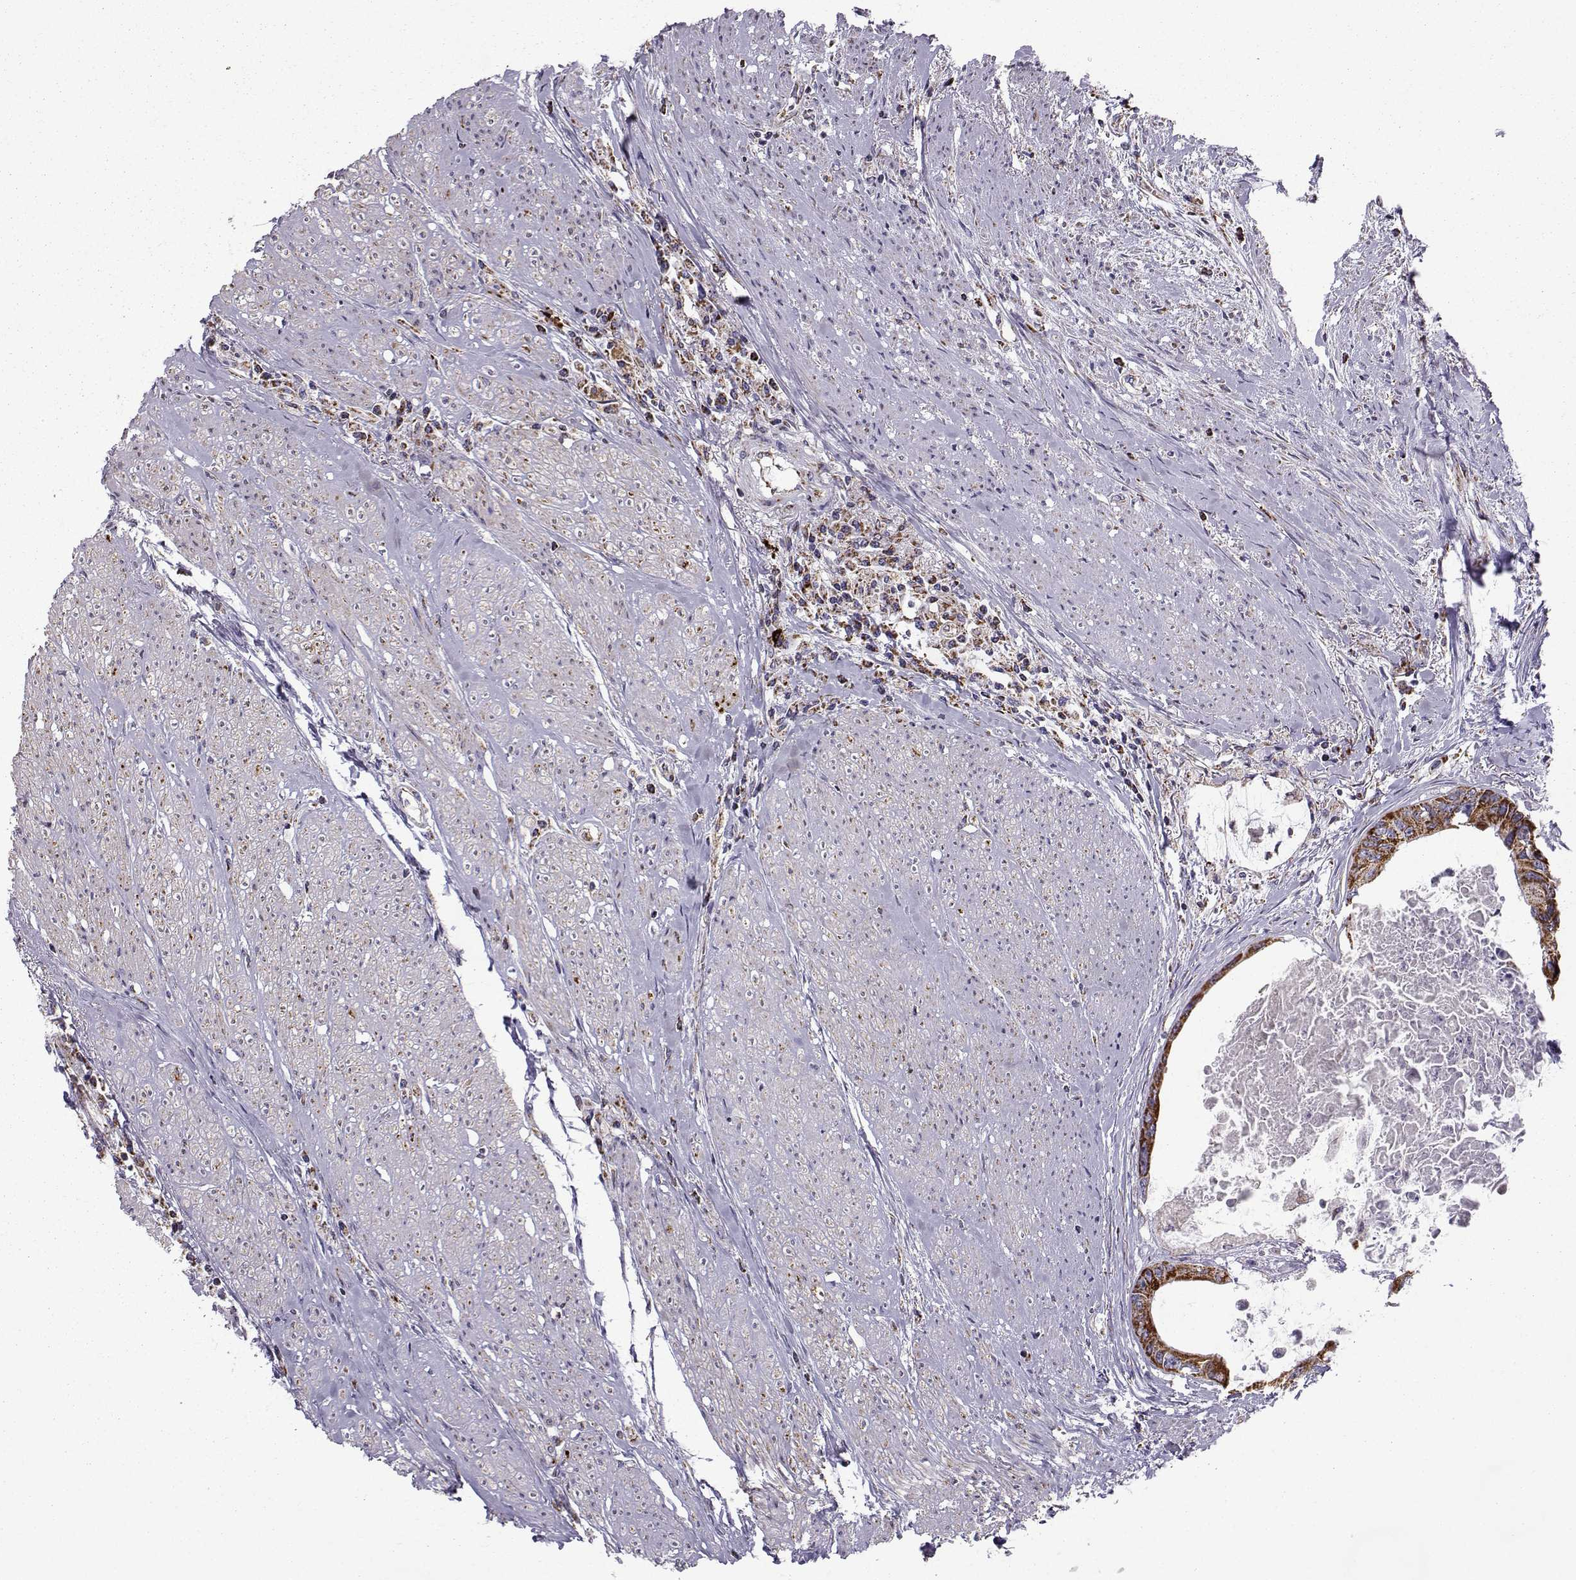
{"staining": {"intensity": "strong", "quantity": ">75%", "location": "cytoplasmic/membranous"}, "tissue": "colorectal cancer", "cell_type": "Tumor cells", "image_type": "cancer", "snomed": [{"axis": "morphology", "description": "Adenocarcinoma, NOS"}, {"axis": "topography", "description": "Rectum"}], "caption": "Protein expression analysis of adenocarcinoma (colorectal) reveals strong cytoplasmic/membranous positivity in approximately >75% of tumor cells. (Stains: DAB in brown, nuclei in blue, Microscopy: brightfield microscopy at high magnification).", "gene": "NECAB3", "patient": {"sex": "male", "age": 59}}